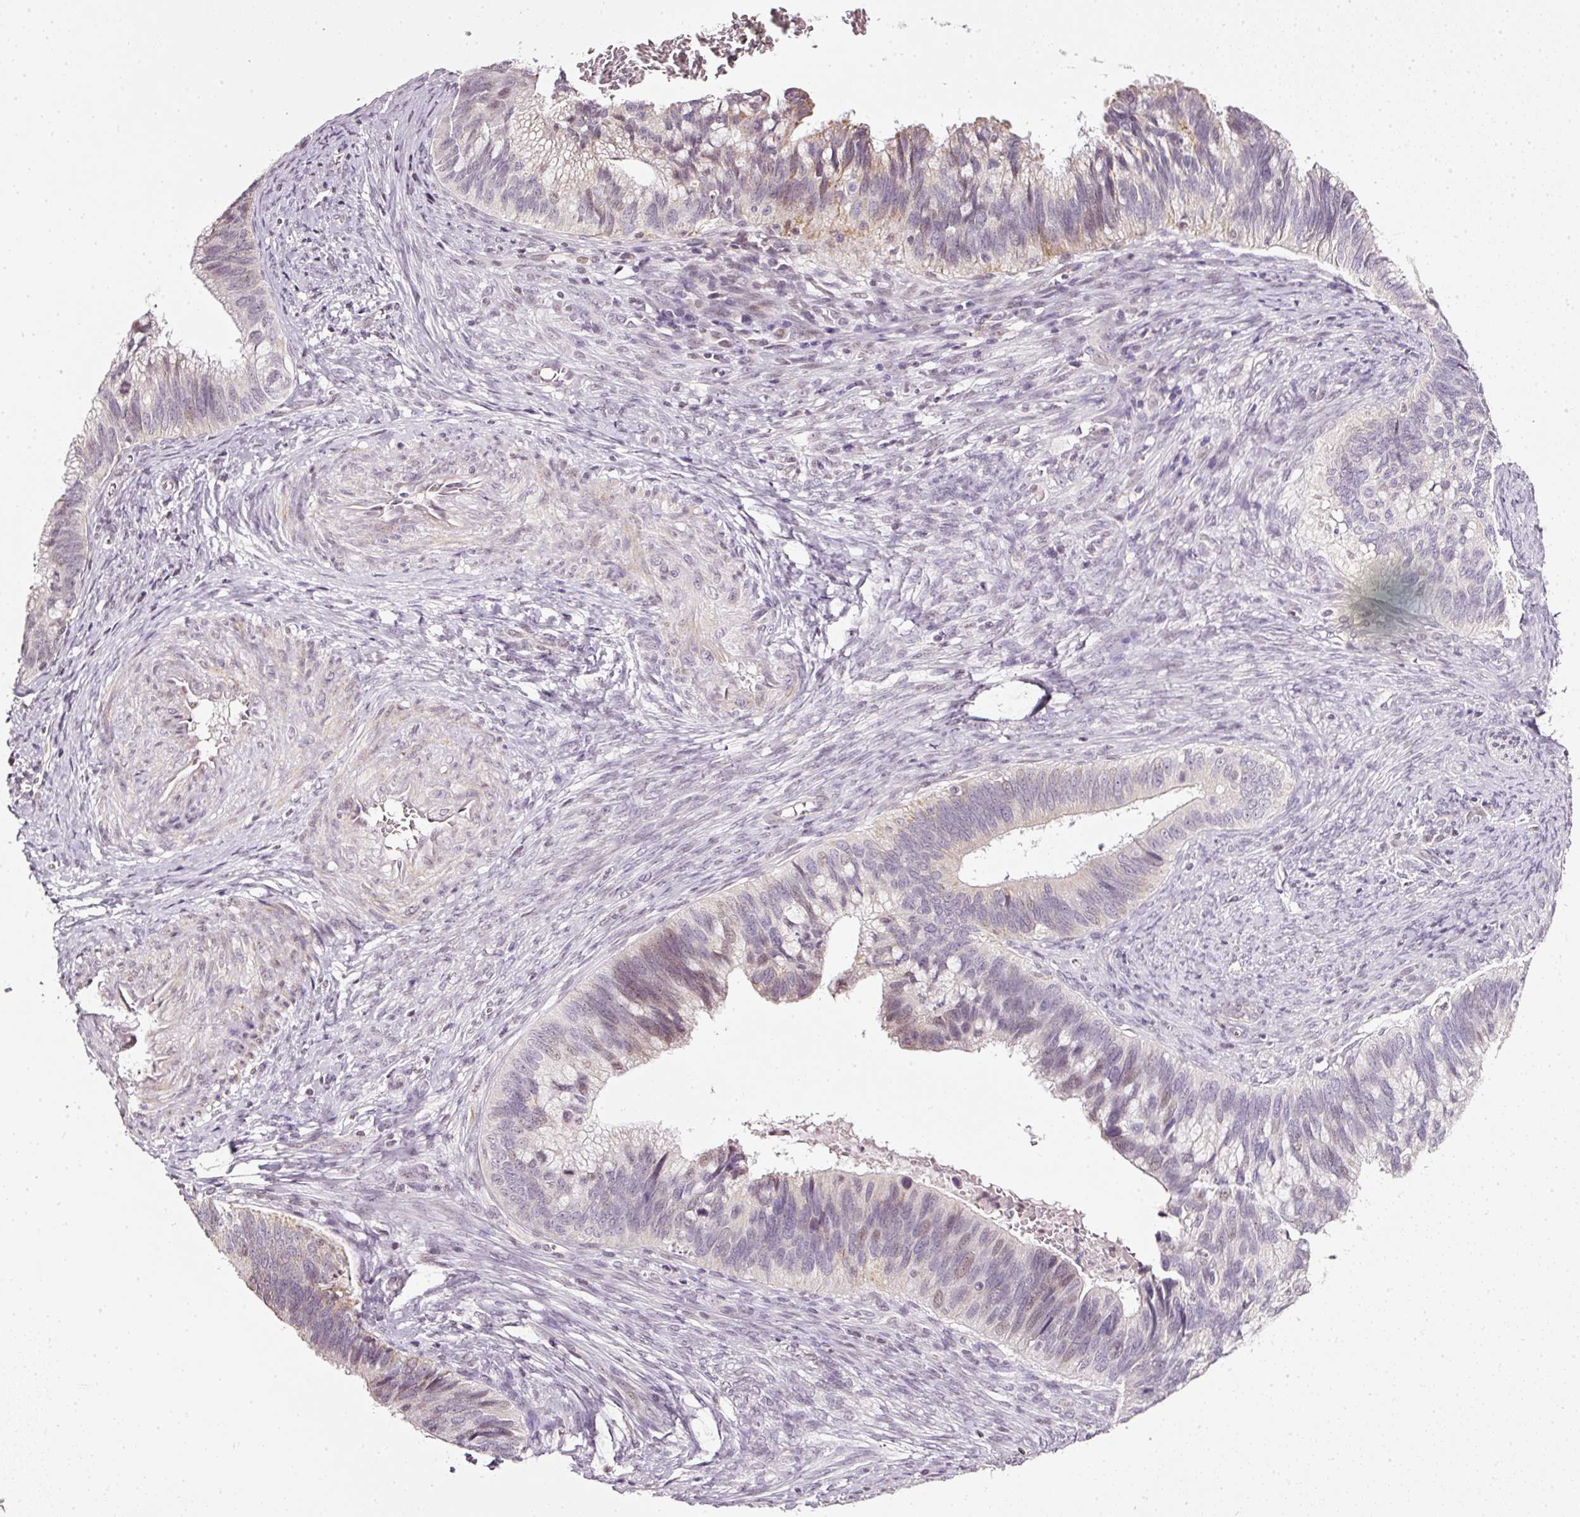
{"staining": {"intensity": "moderate", "quantity": "<25%", "location": "cytoplasmic/membranous,nuclear"}, "tissue": "cervical cancer", "cell_type": "Tumor cells", "image_type": "cancer", "snomed": [{"axis": "morphology", "description": "Adenocarcinoma, NOS"}, {"axis": "topography", "description": "Cervix"}], "caption": "Cervical cancer (adenocarcinoma) stained with IHC displays moderate cytoplasmic/membranous and nuclear expression in approximately <25% of tumor cells. The protein is stained brown, and the nuclei are stained in blue (DAB (3,3'-diaminobenzidine) IHC with brightfield microscopy, high magnification).", "gene": "NRDE2", "patient": {"sex": "female", "age": 42}}